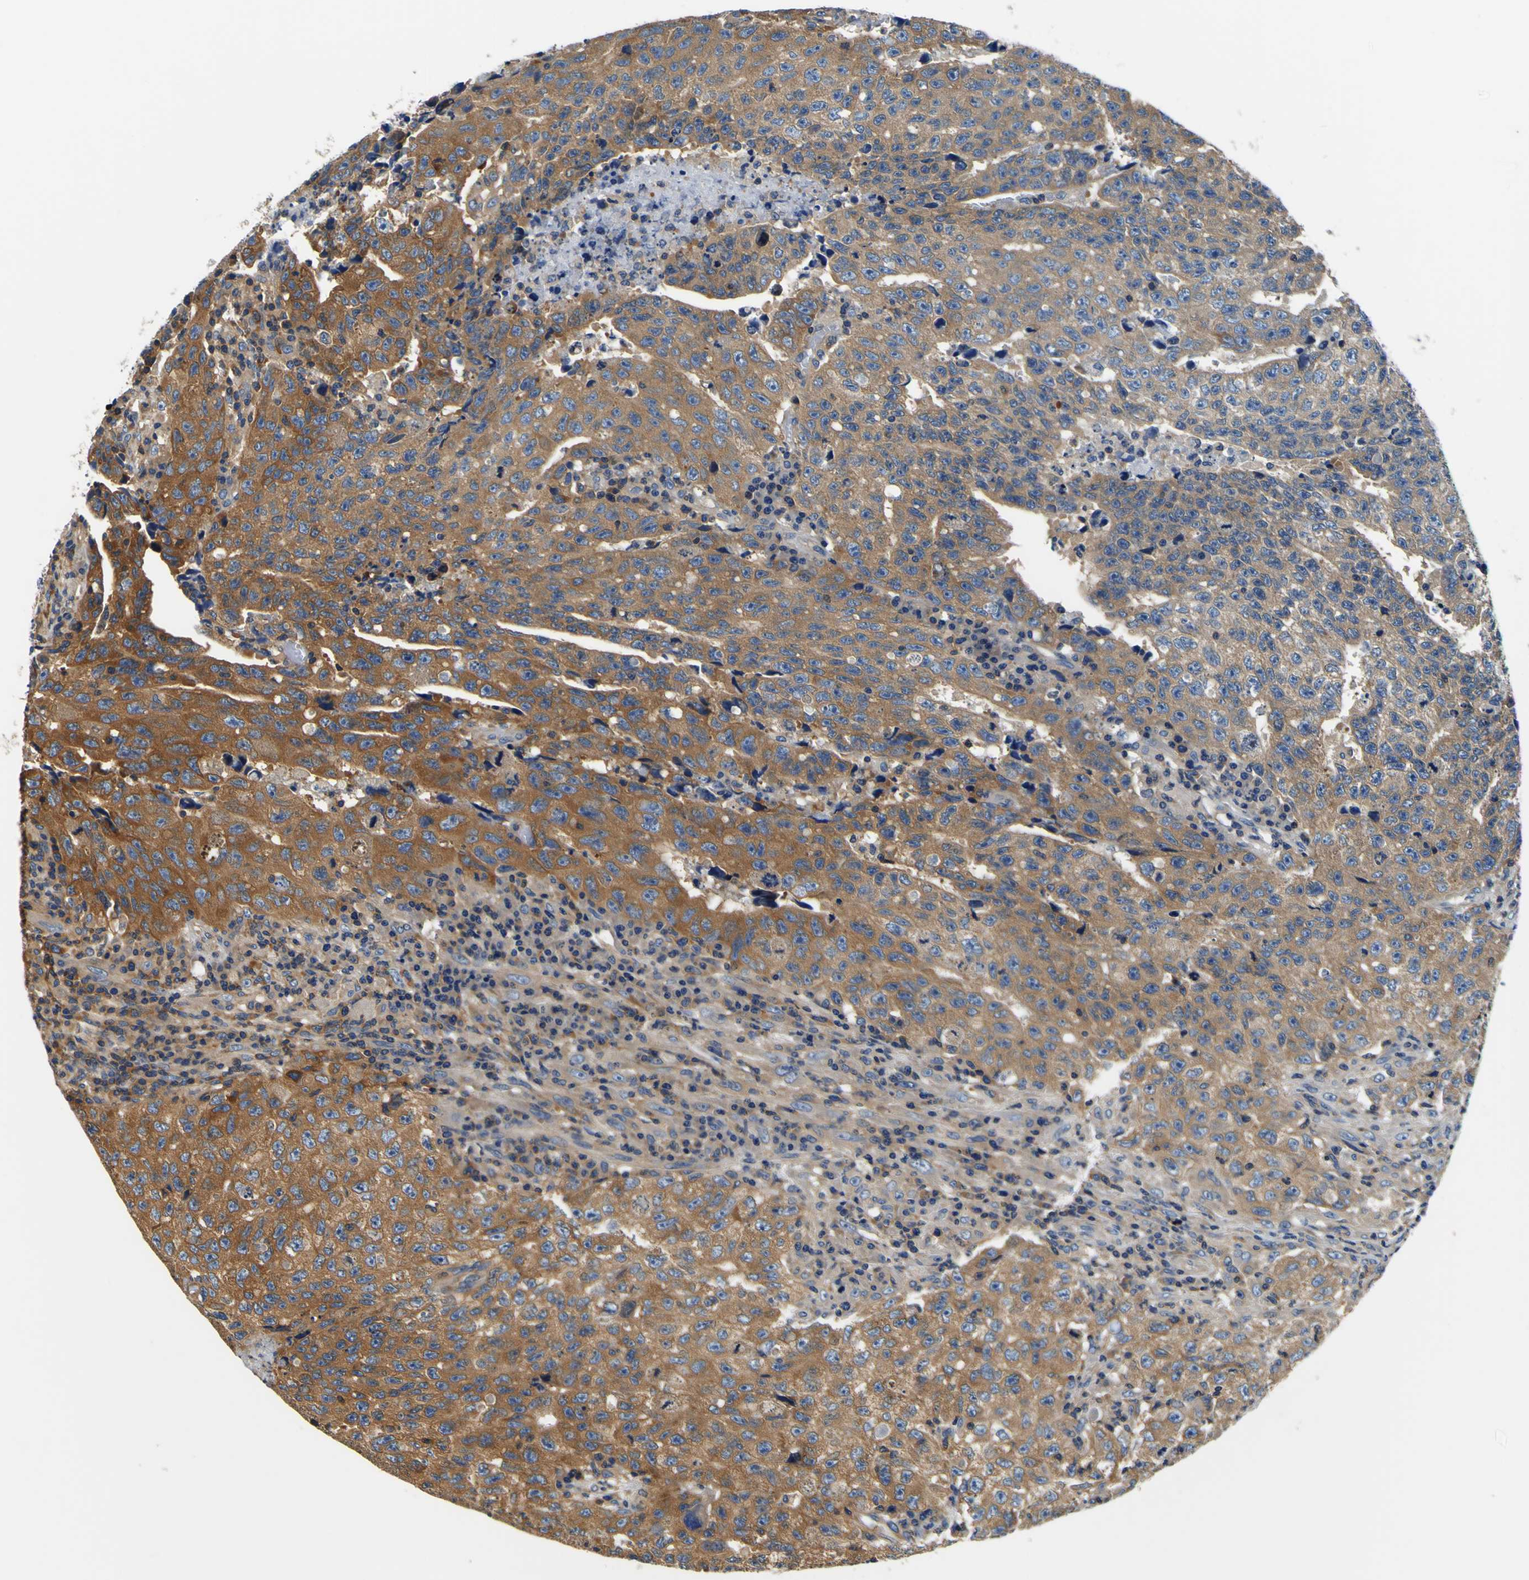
{"staining": {"intensity": "moderate", "quantity": "<25%", "location": "cytoplasmic/membranous"}, "tissue": "testis cancer", "cell_type": "Tumor cells", "image_type": "cancer", "snomed": [{"axis": "morphology", "description": "Necrosis, NOS"}, {"axis": "morphology", "description": "Carcinoma, Embryonal, NOS"}, {"axis": "topography", "description": "Testis"}], "caption": "Brown immunohistochemical staining in human testis cancer exhibits moderate cytoplasmic/membranous positivity in about <25% of tumor cells. (brown staining indicates protein expression, while blue staining denotes nuclei).", "gene": "CNR2", "patient": {"sex": "male", "age": 19}}